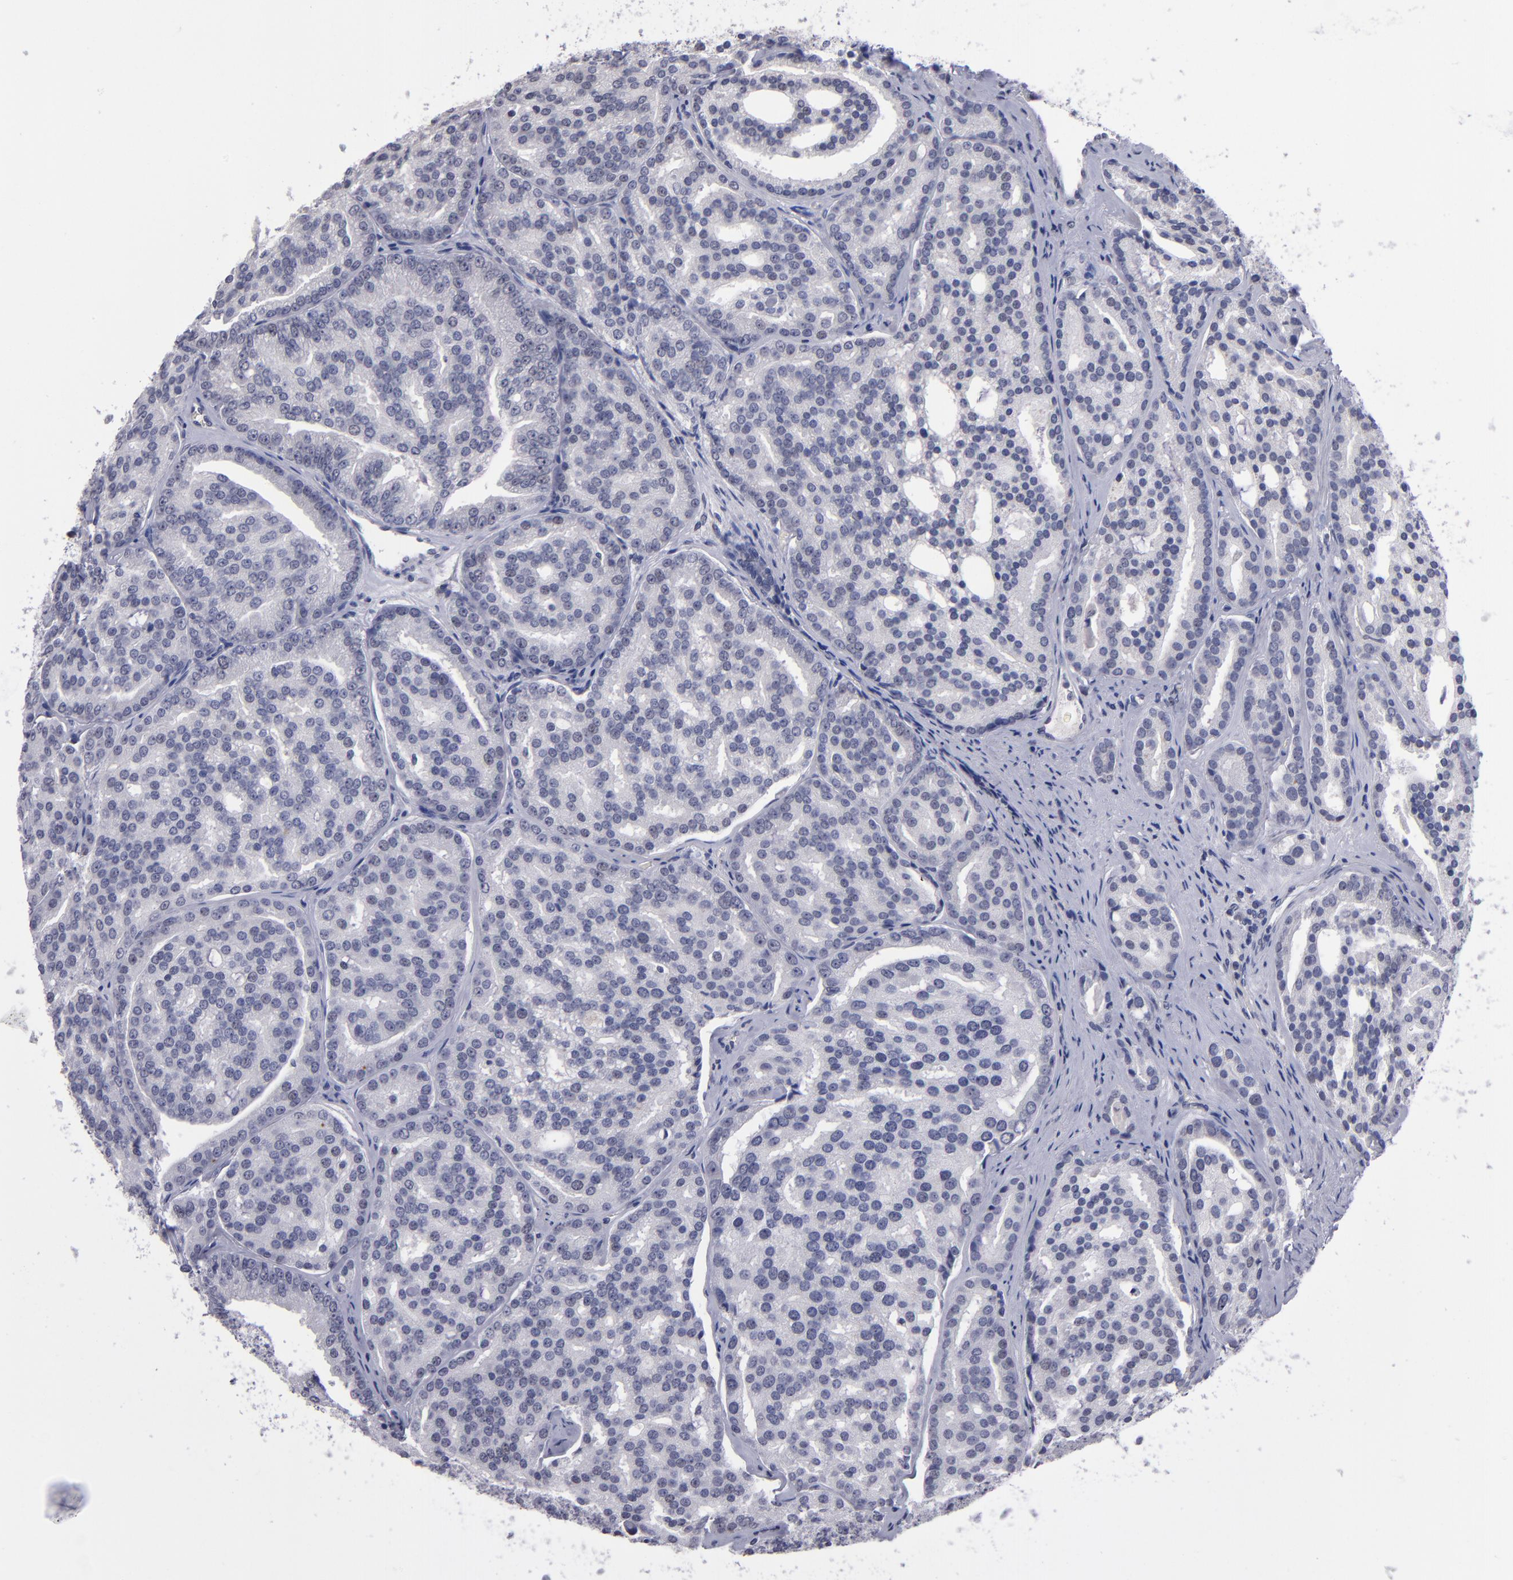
{"staining": {"intensity": "weak", "quantity": "<25%", "location": "cytoplasmic/membranous"}, "tissue": "prostate cancer", "cell_type": "Tumor cells", "image_type": "cancer", "snomed": [{"axis": "morphology", "description": "Adenocarcinoma, High grade"}, {"axis": "topography", "description": "Prostate"}], "caption": "An image of prostate cancer stained for a protein shows no brown staining in tumor cells.", "gene": "OTUB2", "patient": {"sex": "male", "age": 64}}